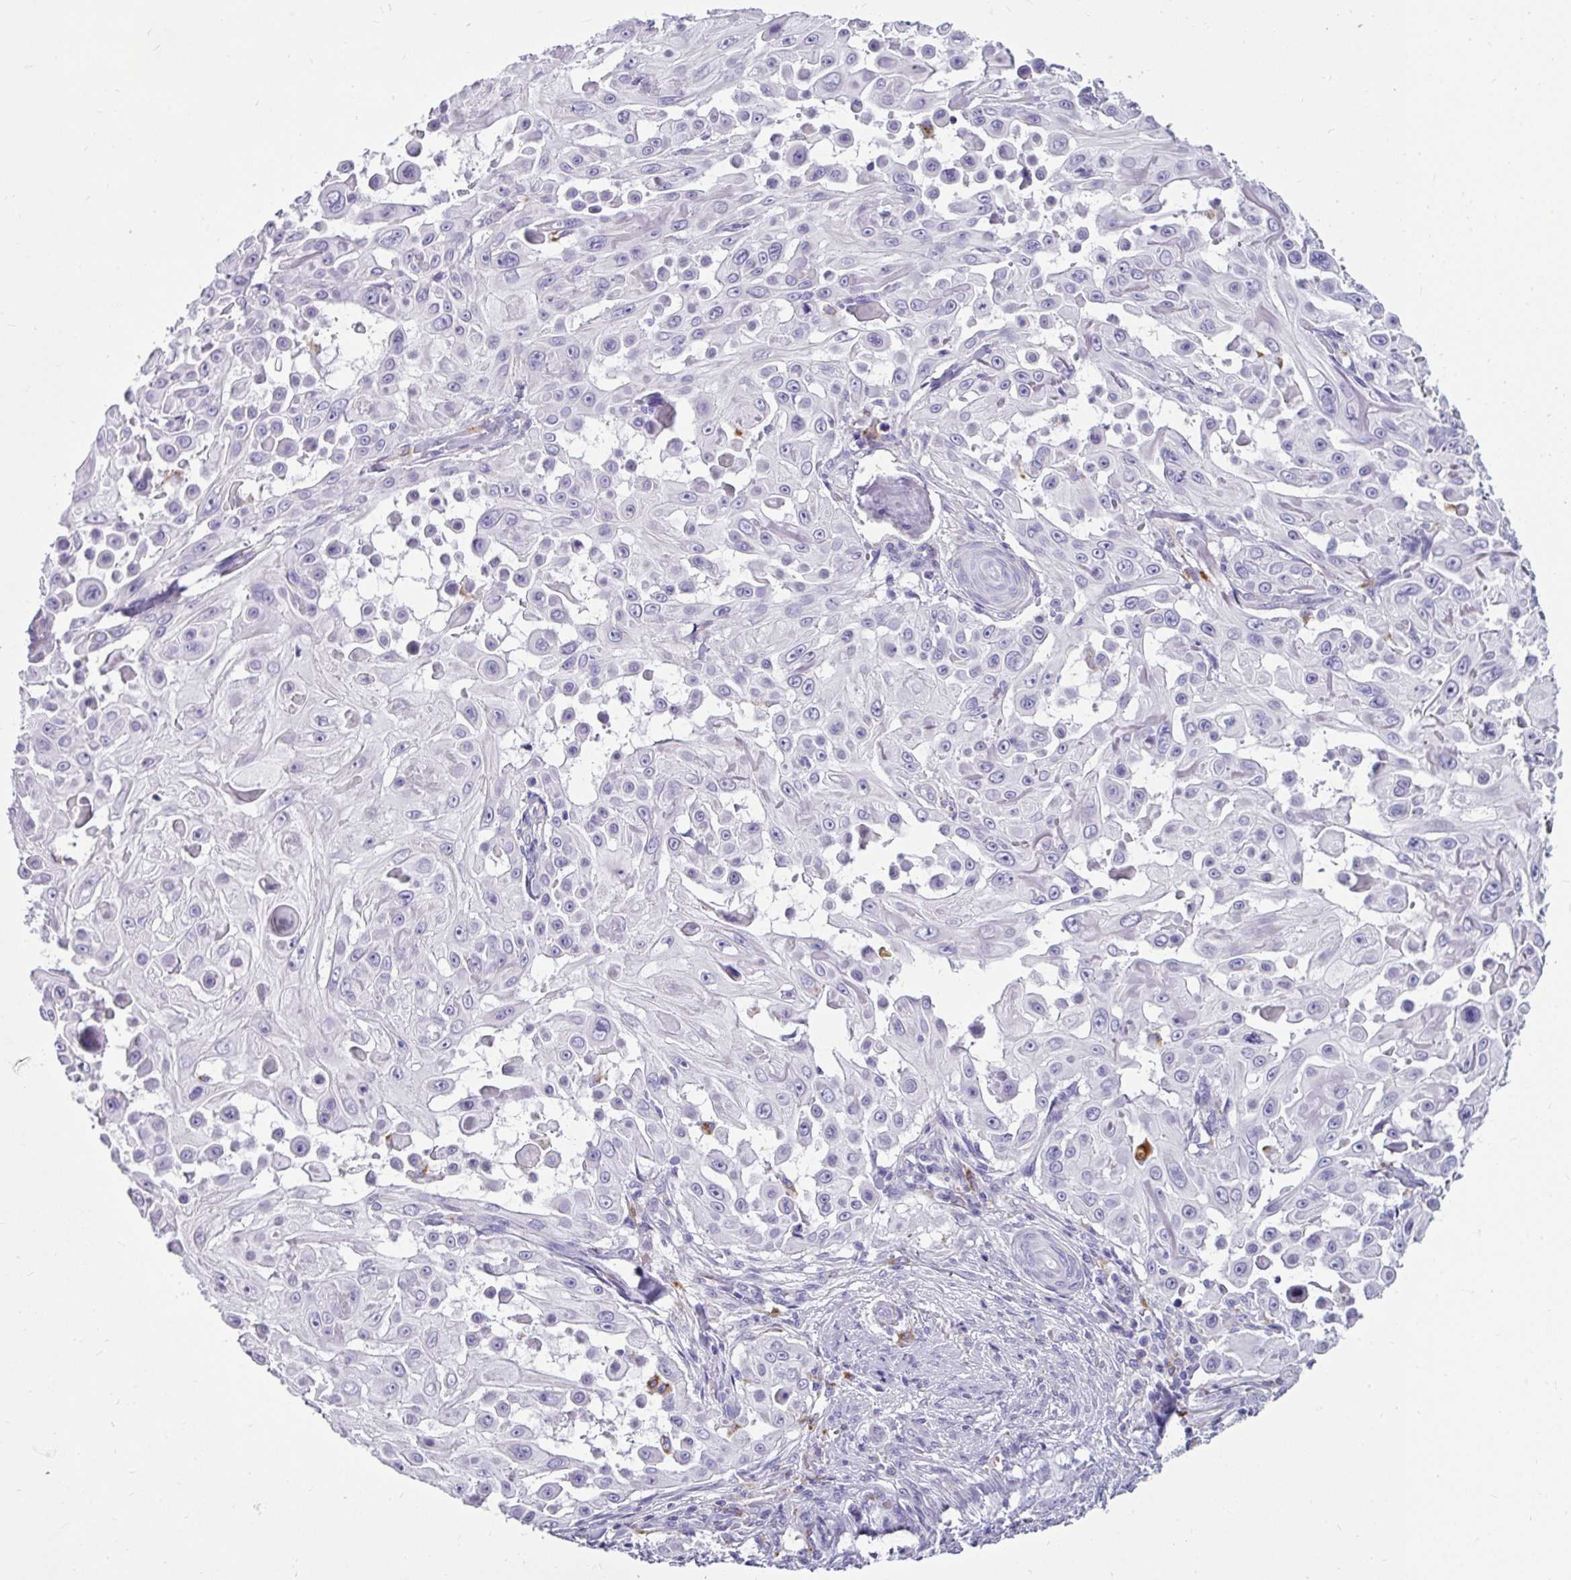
{"staining": {"intensity": "negative", "quantity": "none", "location": "none"}, "tissue": "skin cancer", "cell_type": "Tumor cells", "image_type": "cancer", "snomed": [{"axis": "morphology", "description": "Squamous cell carcinoma, NOS"}, {"axis": "topography", "description": "Skin"}], "caption": "Human skin cancer stained for a protein using immunohistochemistry (IHC) shows no staining in tumor cells.", "gene": "CTSZ", "patient": {"sex": "male", "age": 91}}